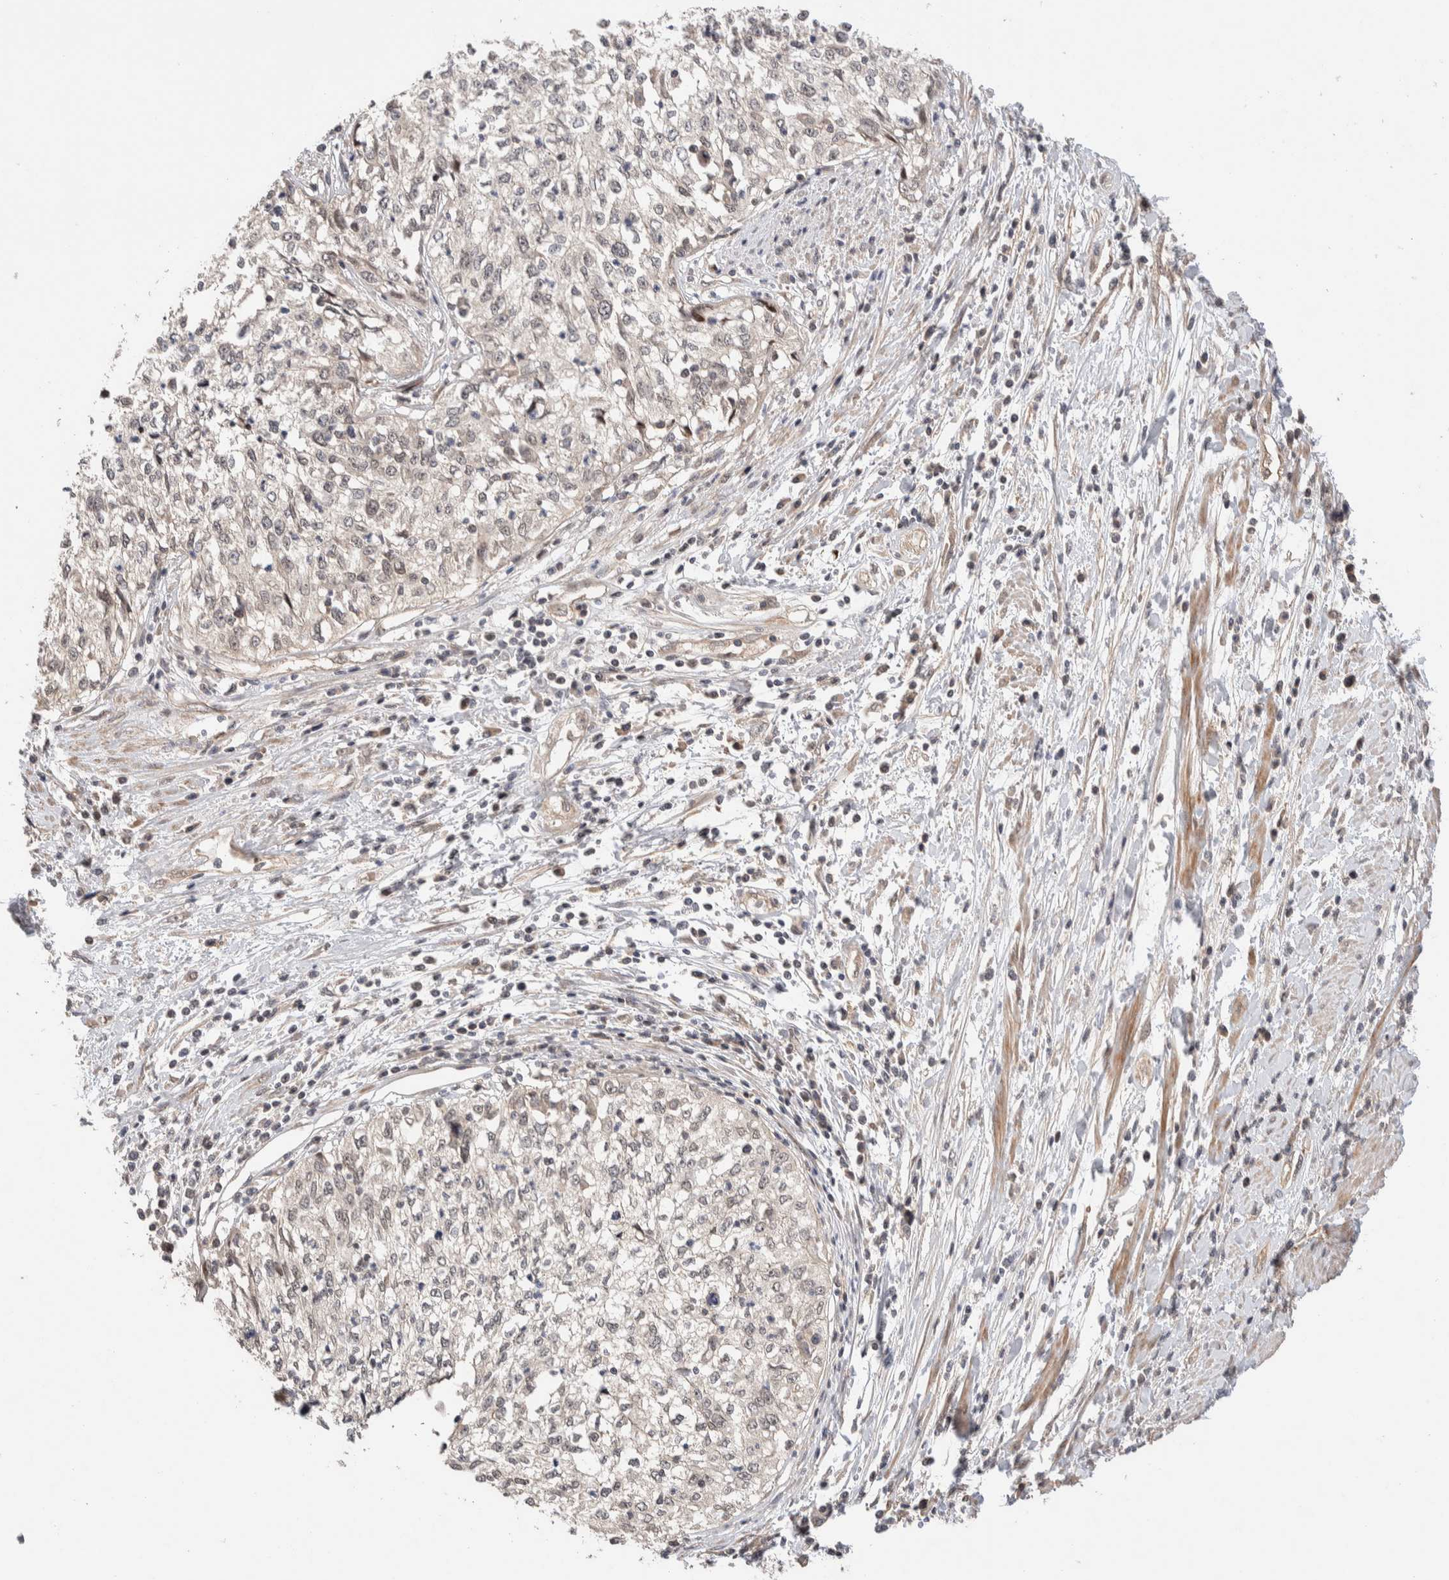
{"staining": {"intensity": "negative", "quantity": "none", "location": "none"}, "tissue": "cervical cancer", "cell_type": "Tumor cells", "image_type": "cancer", "snomed": [{"axis": "morphology", "description": "Squamous cell carcinoma, NOS"}, {"axis": "topography", "description": "Cervix"}], "caption": "Immunohistochemistry (IHC) histopathology image of neoplastic tissue: human squamous cell carcinoma (cervical) stained with DAB (3,3'-diaminobenzidine) reveals no significant protein staining in tumor cells.", "gene": "PRDM15", "patient": {"sex": "female", "age": 57}}